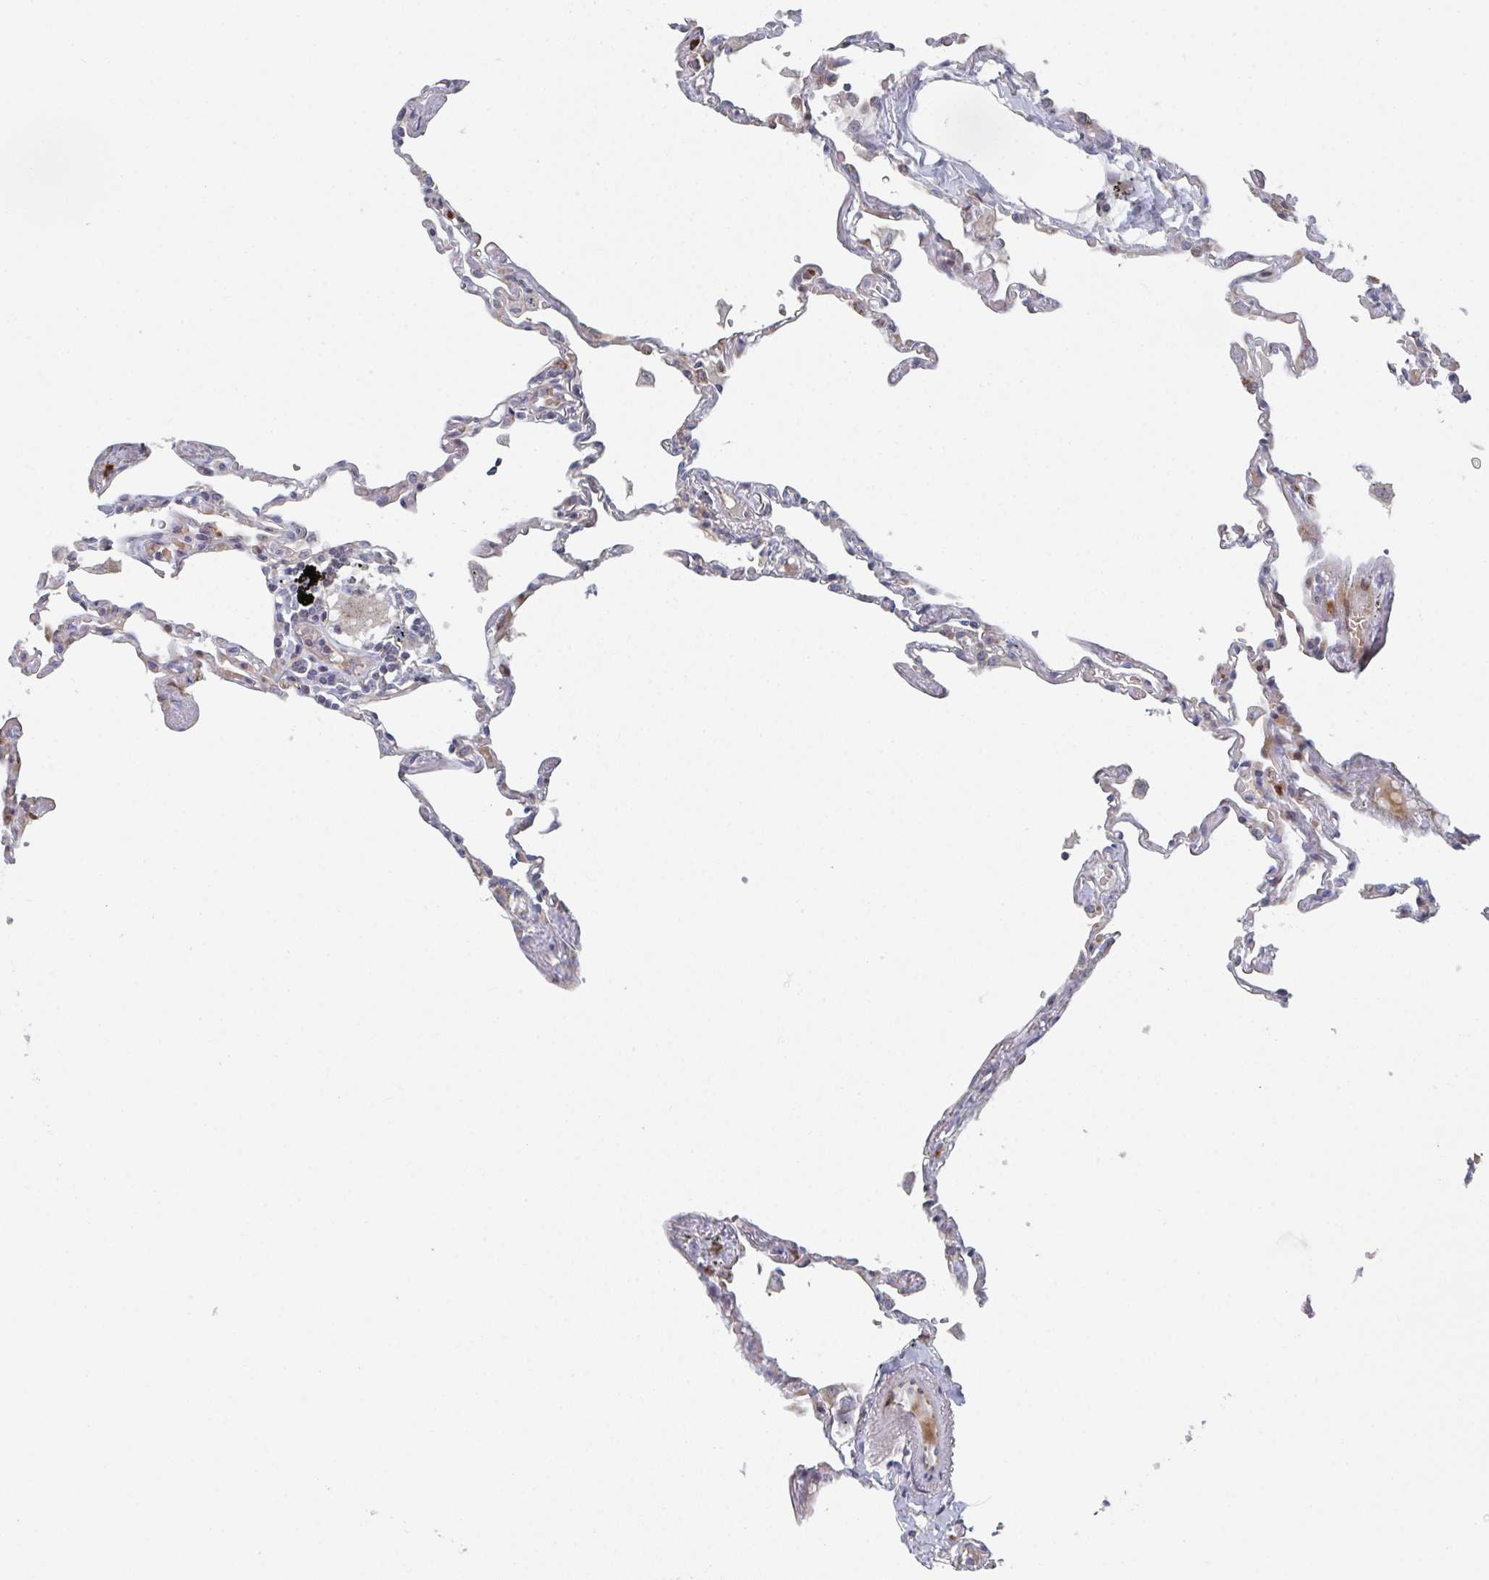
{"staining": {"intensity": "moderate", "quantity": "<25%", "location": "cytoplasmic/membranous"}, "tissue": "lung", "cell_type": "Alveolar cells", "image_type": "normal", "snomed": [{"axis": "morphology", "description": "Normal tissue, NOS"}, {"axis": "topography", "description": "Lung"}], "caption": "Immunohistochemical staining of benign human lung displays low levels of moderate cytoplasmic/membranous expression in about <25% of alveolar cells.", "gene": "ZNF644", "patient": {"sex": "female", "age": 67}}